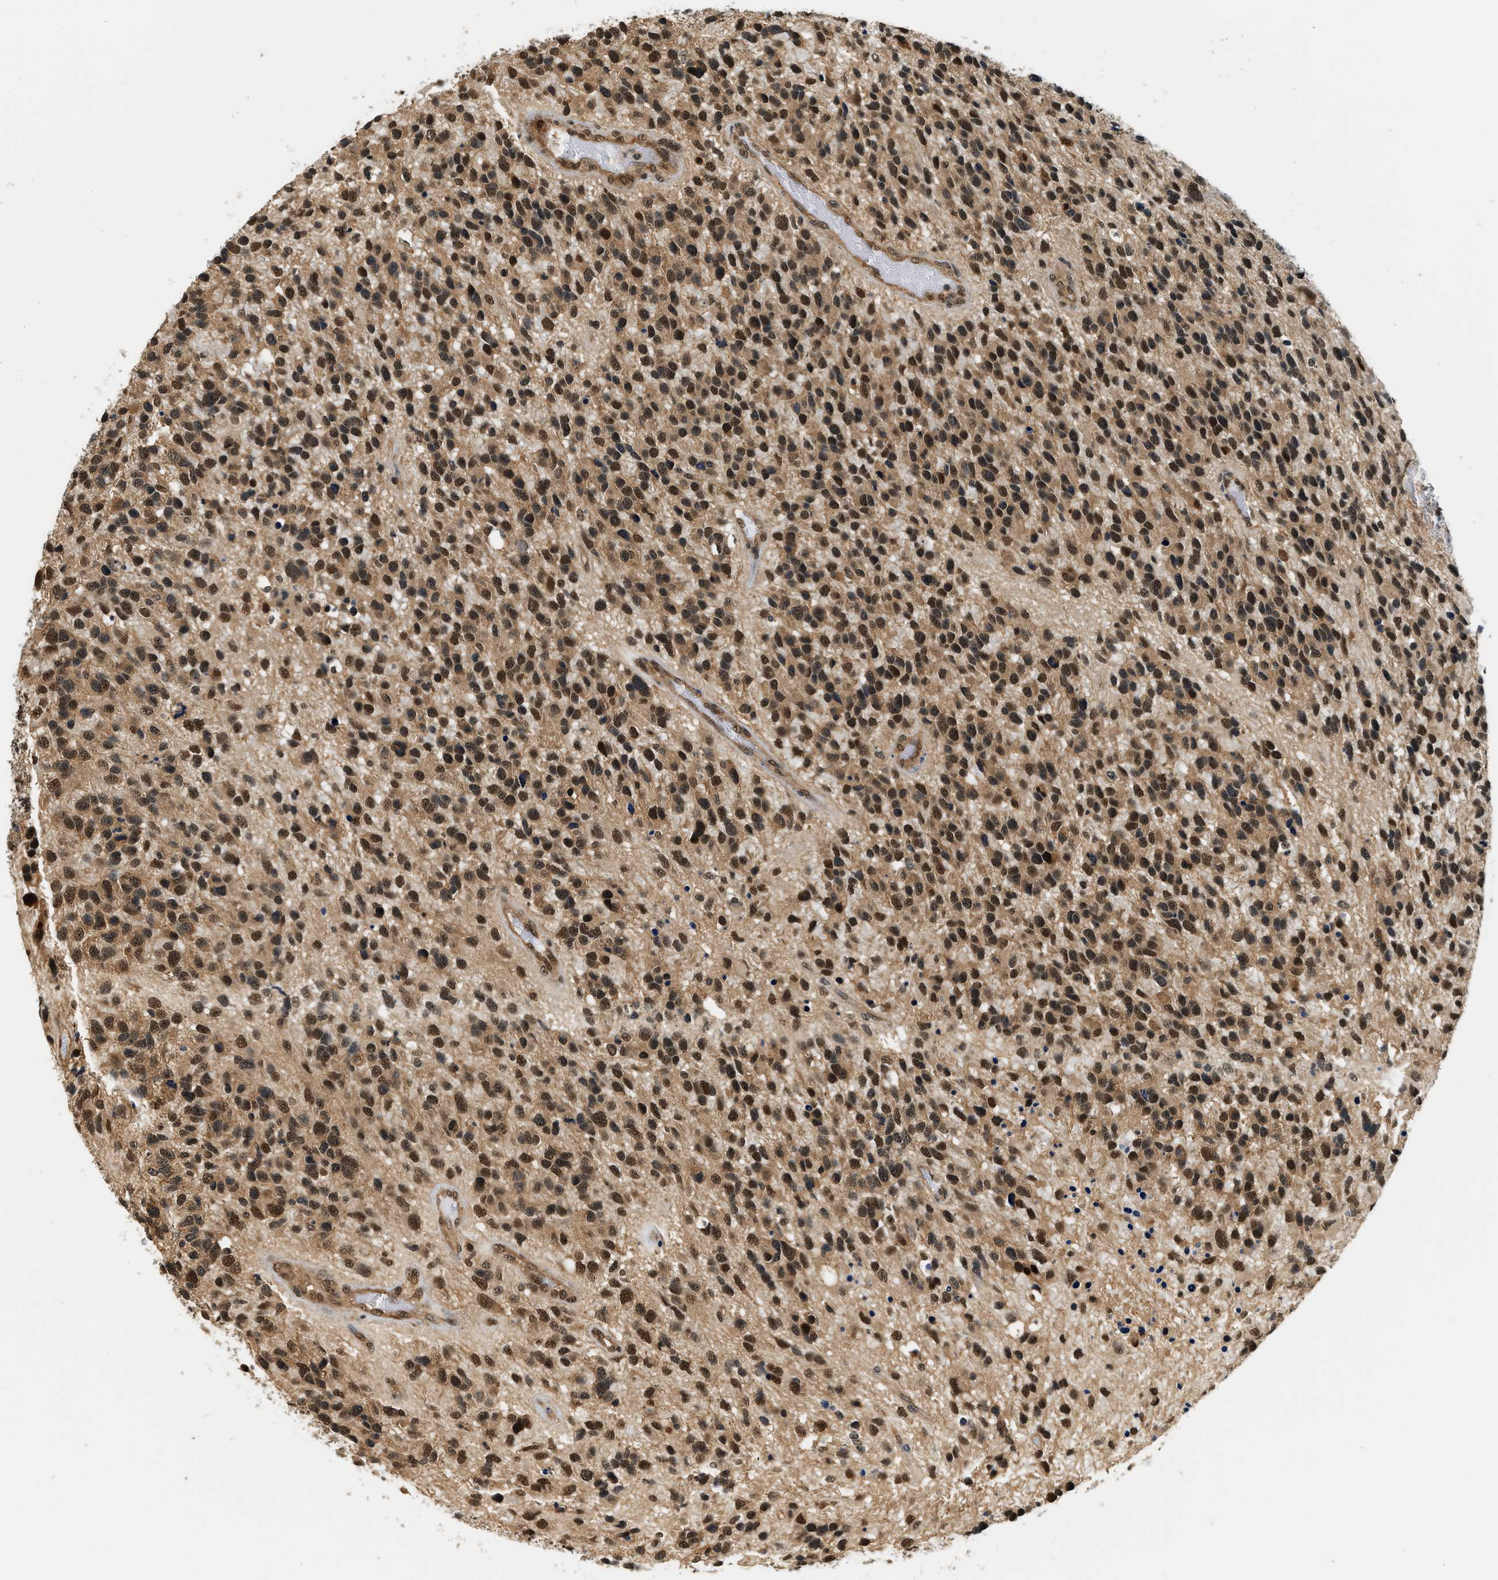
{"staining": {"intensity": "strong", "quantity": ">75%", "location": "cytoplasmic/membranous,nuclear"}, "tissue": "glioma", "cell_type": "Tumor cells", "image_type": "cancer", "snomed": [{"axis": "morphology", "description": "Glioma, malignant, High grade"}, {"axis": "topography", "description": "Brain"}], "caption": "A micrograph of human malignant glioma (high-grade) stained for a protein reveals strong cytoplasmic/membranous and nuclear brown staining in tumor cells.", "gene": "PSMD3", "patient": {"sex": "female", "age": 58}}